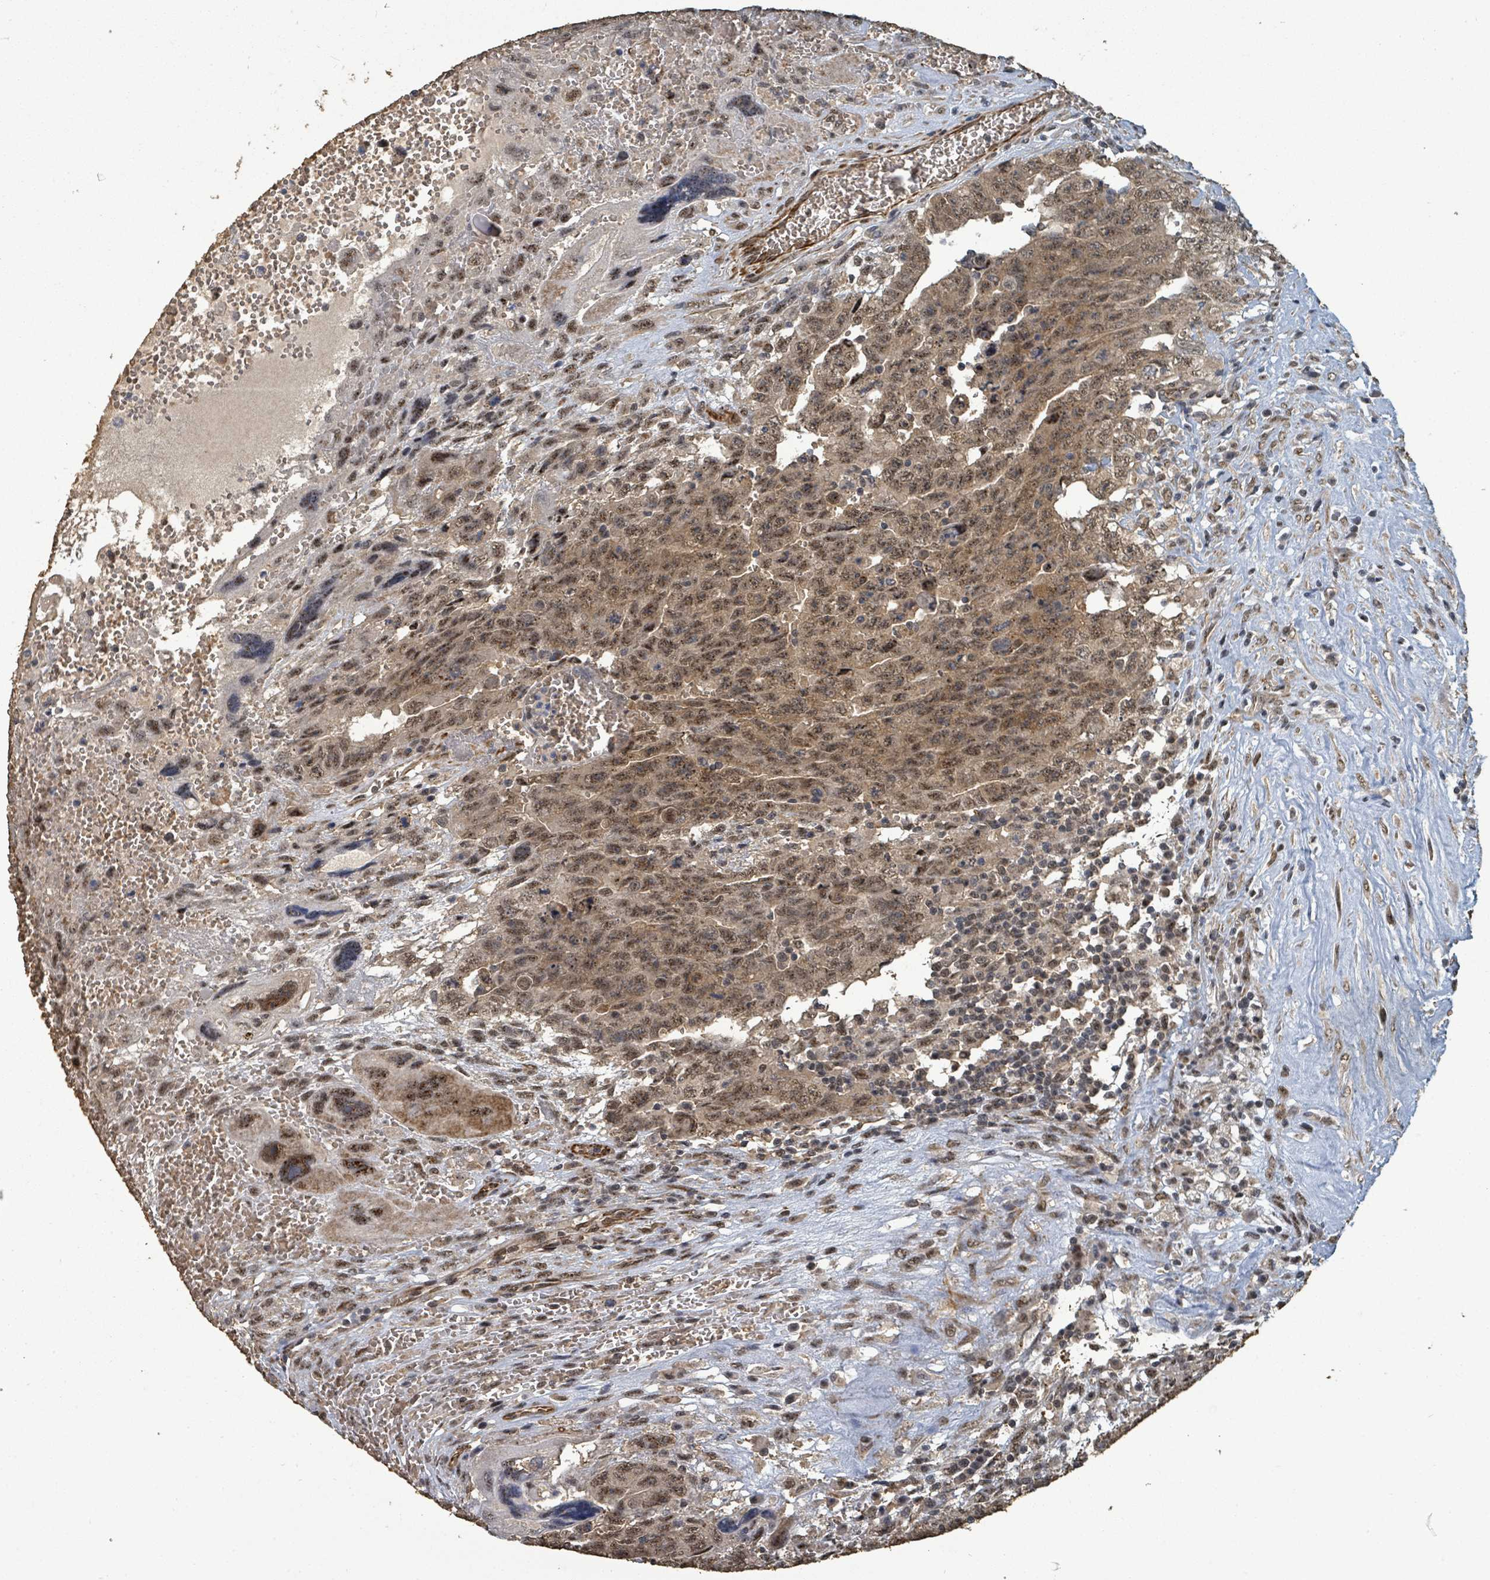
{"staining": {"intensity": "moderate", "quantity": ">75%", "location": "cytoplasmic/membranous,nuclear"}, "tissue": "testis cancer", "cell_type": "Tumor cells", "image_type": "cancer", "snomed": [{"axis": "morphology", "description": "Carcinoma, Embryonal, NOS"}, {"axis": "topography", "description": "Testis"}], "caption": "Moderate cytoplasmic/membranous and nuclear expression for a protein is identified in about >75% of tumor cells of testis cancer (embryonal carcinoma) using IHC.", "gene": "C6orf52", "patient": {"sex": "male", "age": 28}}